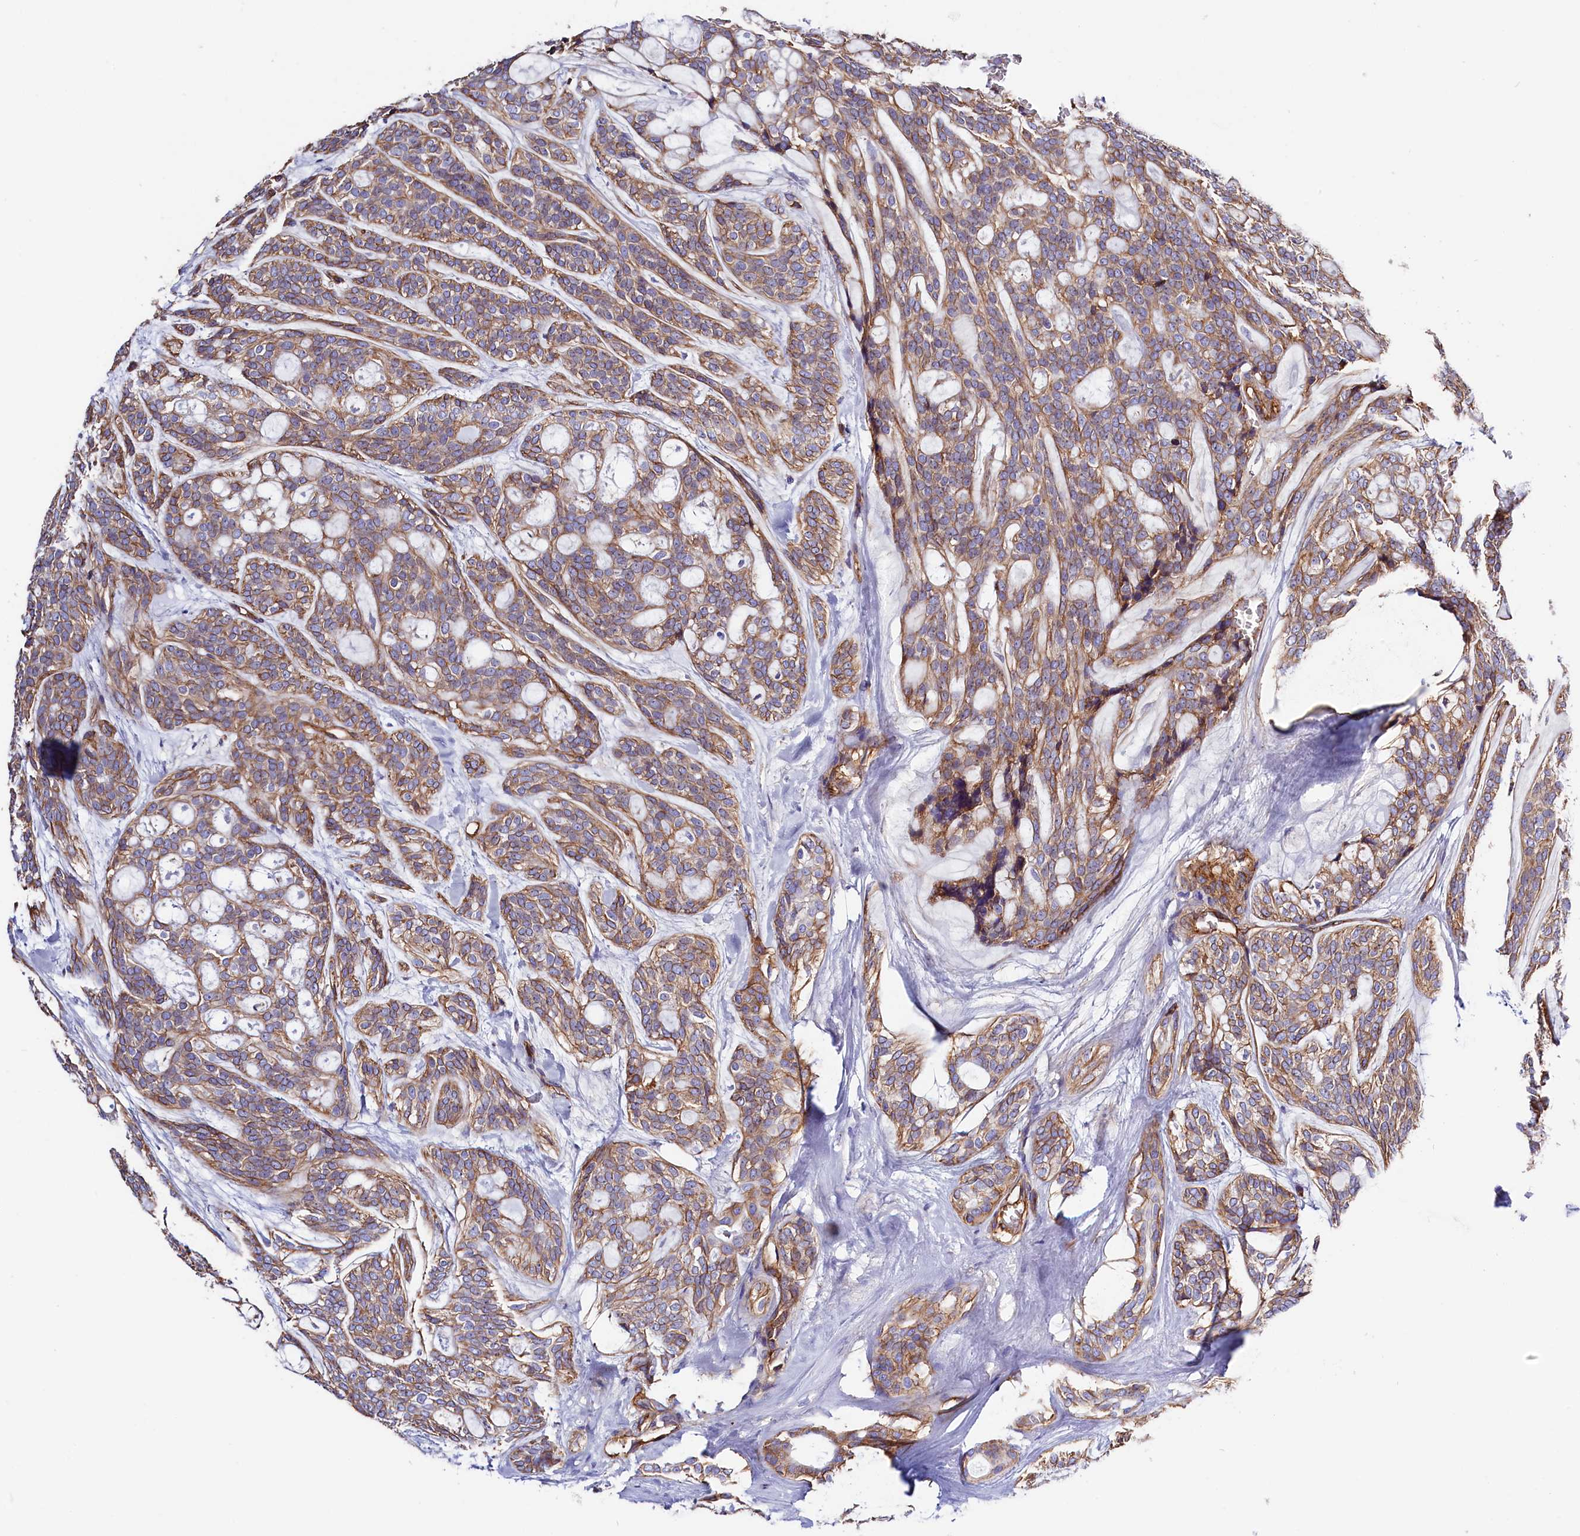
{"staining": {"intensity": "moderate", "quantity": ">75%", "location": "cytoplasmic/membranous"}, "tissue": "head and neck cancer", "cell_type": "Tumor cells", "image_type": "cancer", "snomed": [{"axis": "morphology", "description": "Adenocarcinoma, NOS"}, {"axis": "topography", "description": "Head-Neck"}], "caption": "Immunohistochemical staining of human head and neck cancer (adenocarcinoma) demonstrates medium levels of moderate cytoplasmic/membranous positivity in about >75% of tumor cells.", "gene": "ATP2B4", "patient": {"sex": "male", "age": 66}}